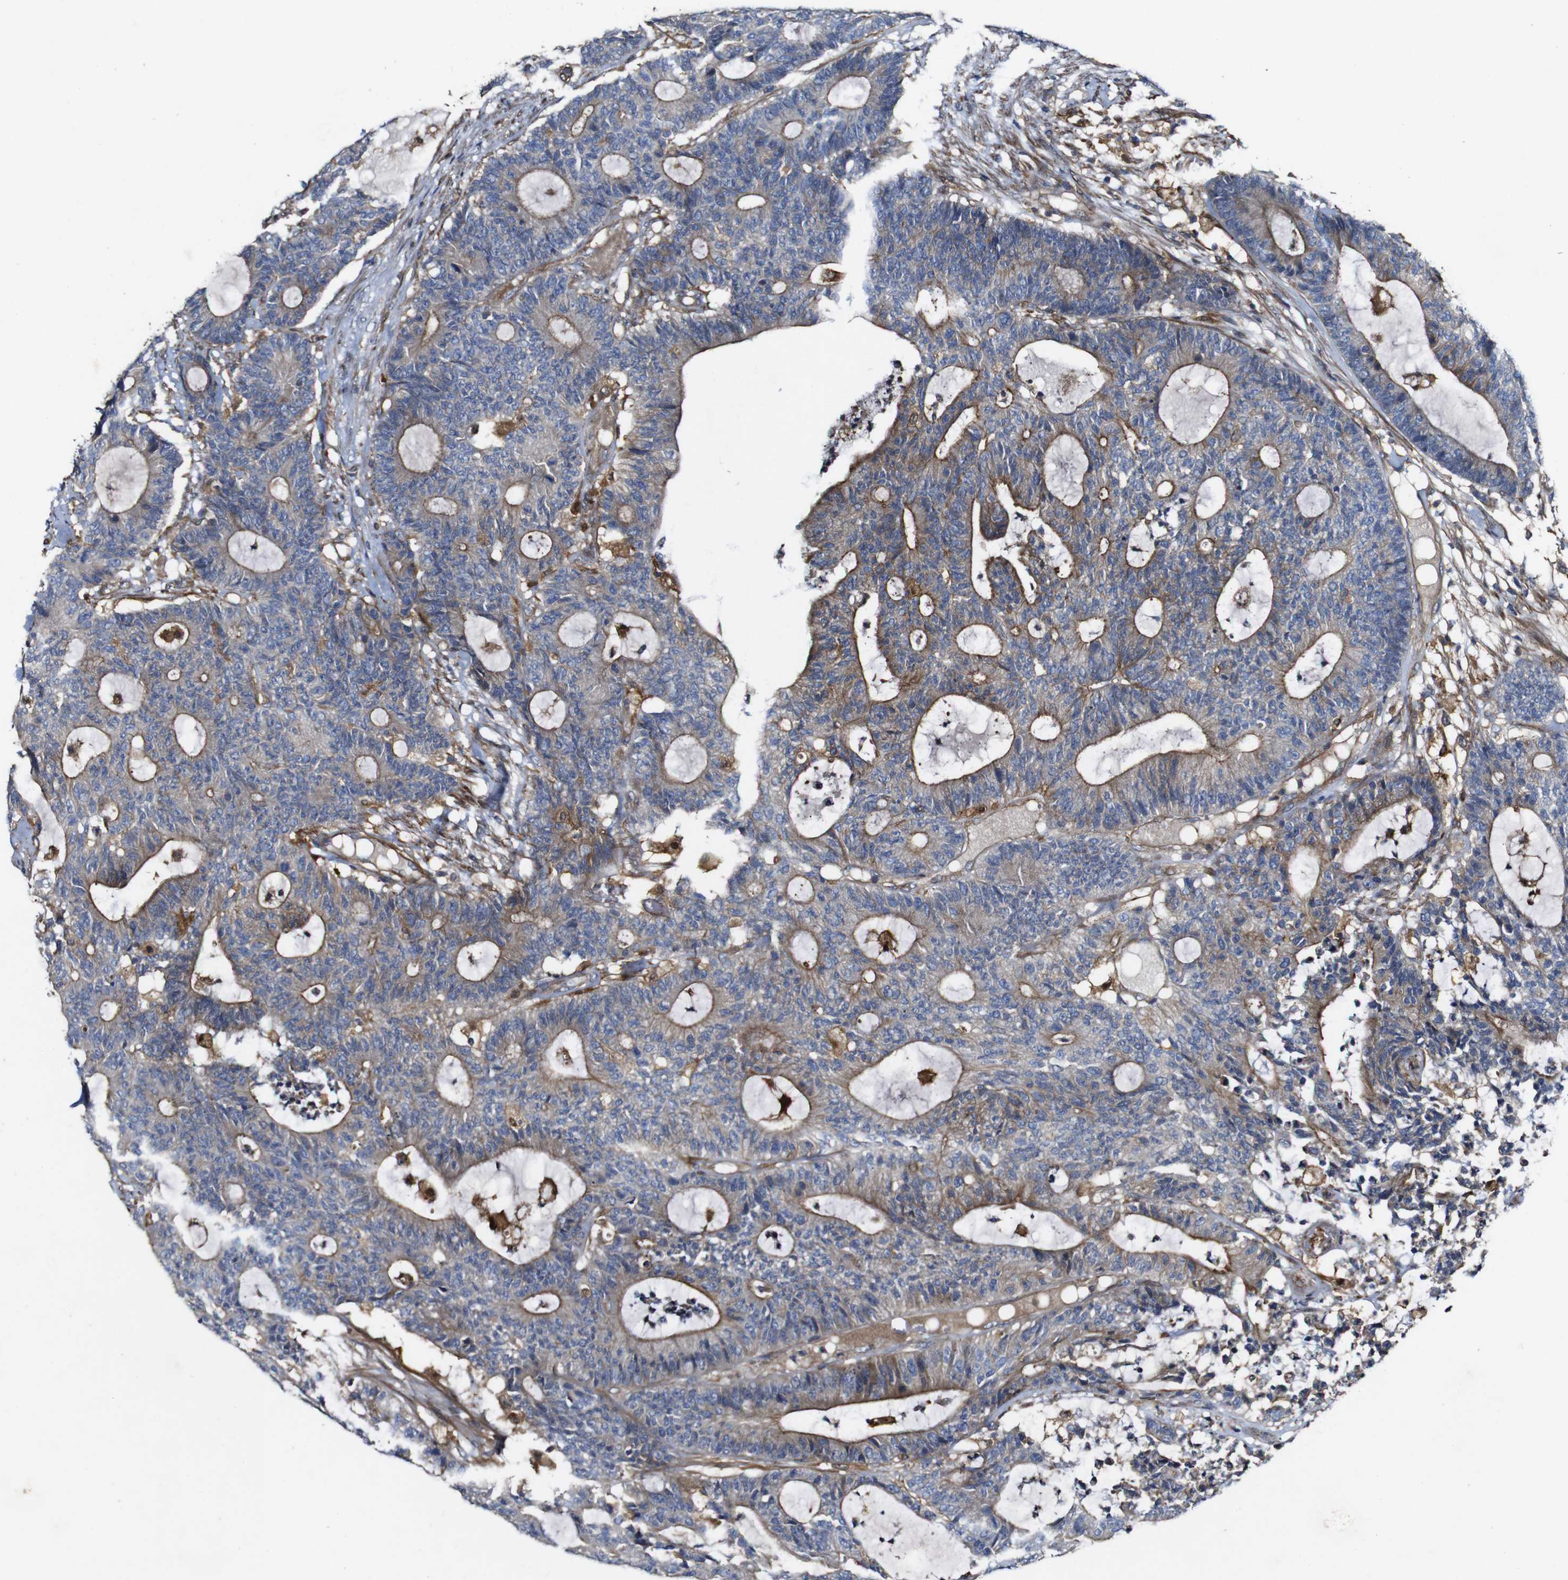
{"staining": {"intensity": "weak", "quantity": ">75%", "location": "cytoplasmic/membranous"}, "tissue": "colorectal cancer", "cell_type": "Tumor cells", "image_type": "cancer", "snomed": [{"axis": "morphology", "description": "Adenocarcinoma, NOS"}, {"axis": "topography", "description": "Colon"}], "caption": "Weak cytoplasmic/membranous positivity is present in approximately >75% of tumor cells in colorectal adenocarcinoma. (DAB = brown stain, brightfield microscopy at high magnification).", "gene": "GSDME", "patient": {"sex": "female", "age": 84}}